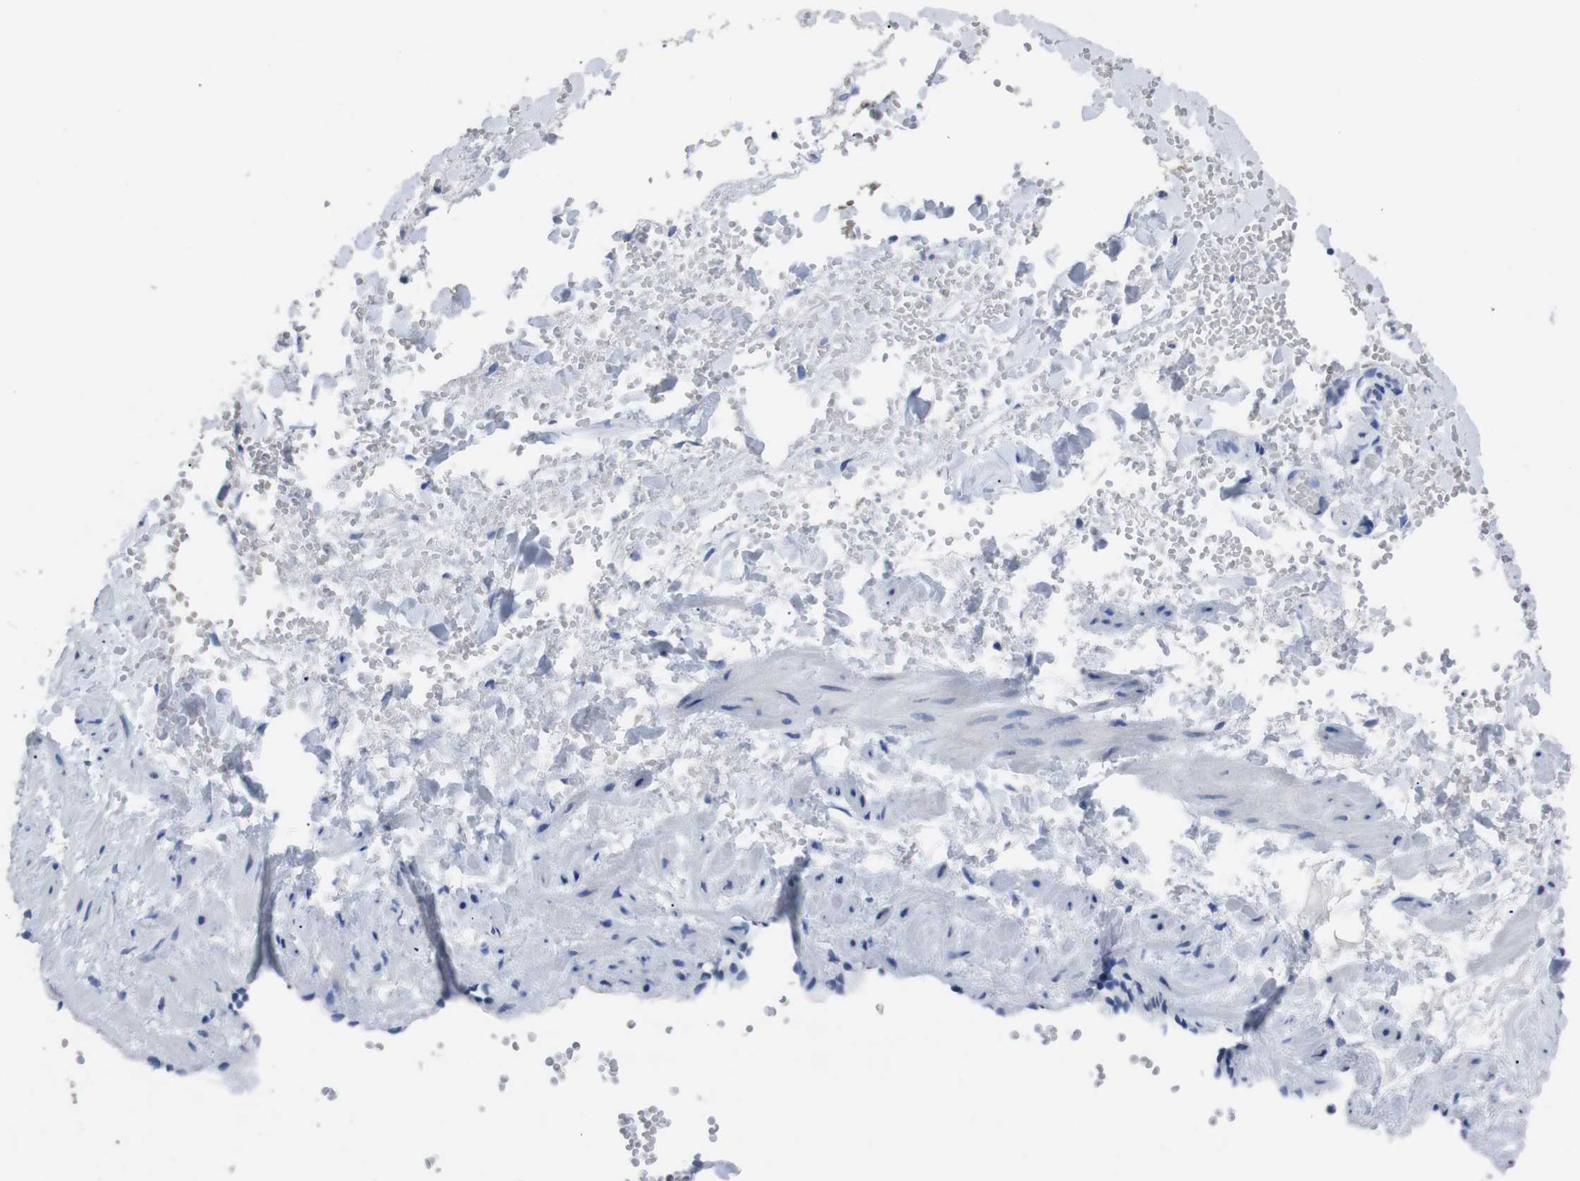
{"staining": {"intensity": "negative", "quantity": "none", "location": "none"}, "tissue": "adipose tissue", "cell_type": "Adipocytes", "image_type": "normal", "snomed": [{"axis": "morphology", "description": "Normal tissue, NOS"}, {"axis": "topography", "description": "Soft tissue"}, {"axis": "topography", "description": "Vascular tissue"}], "caption": "IHC of unremarkable adipose tissue demonstrates no staining in adipocytes. (DAB (3,3'-diaminobenzidine) immunohistochemistry visualized using brightfield microscopy, high magnification).", "gene": "GJB2", "patient": {"sex": "female", "age": 35}}